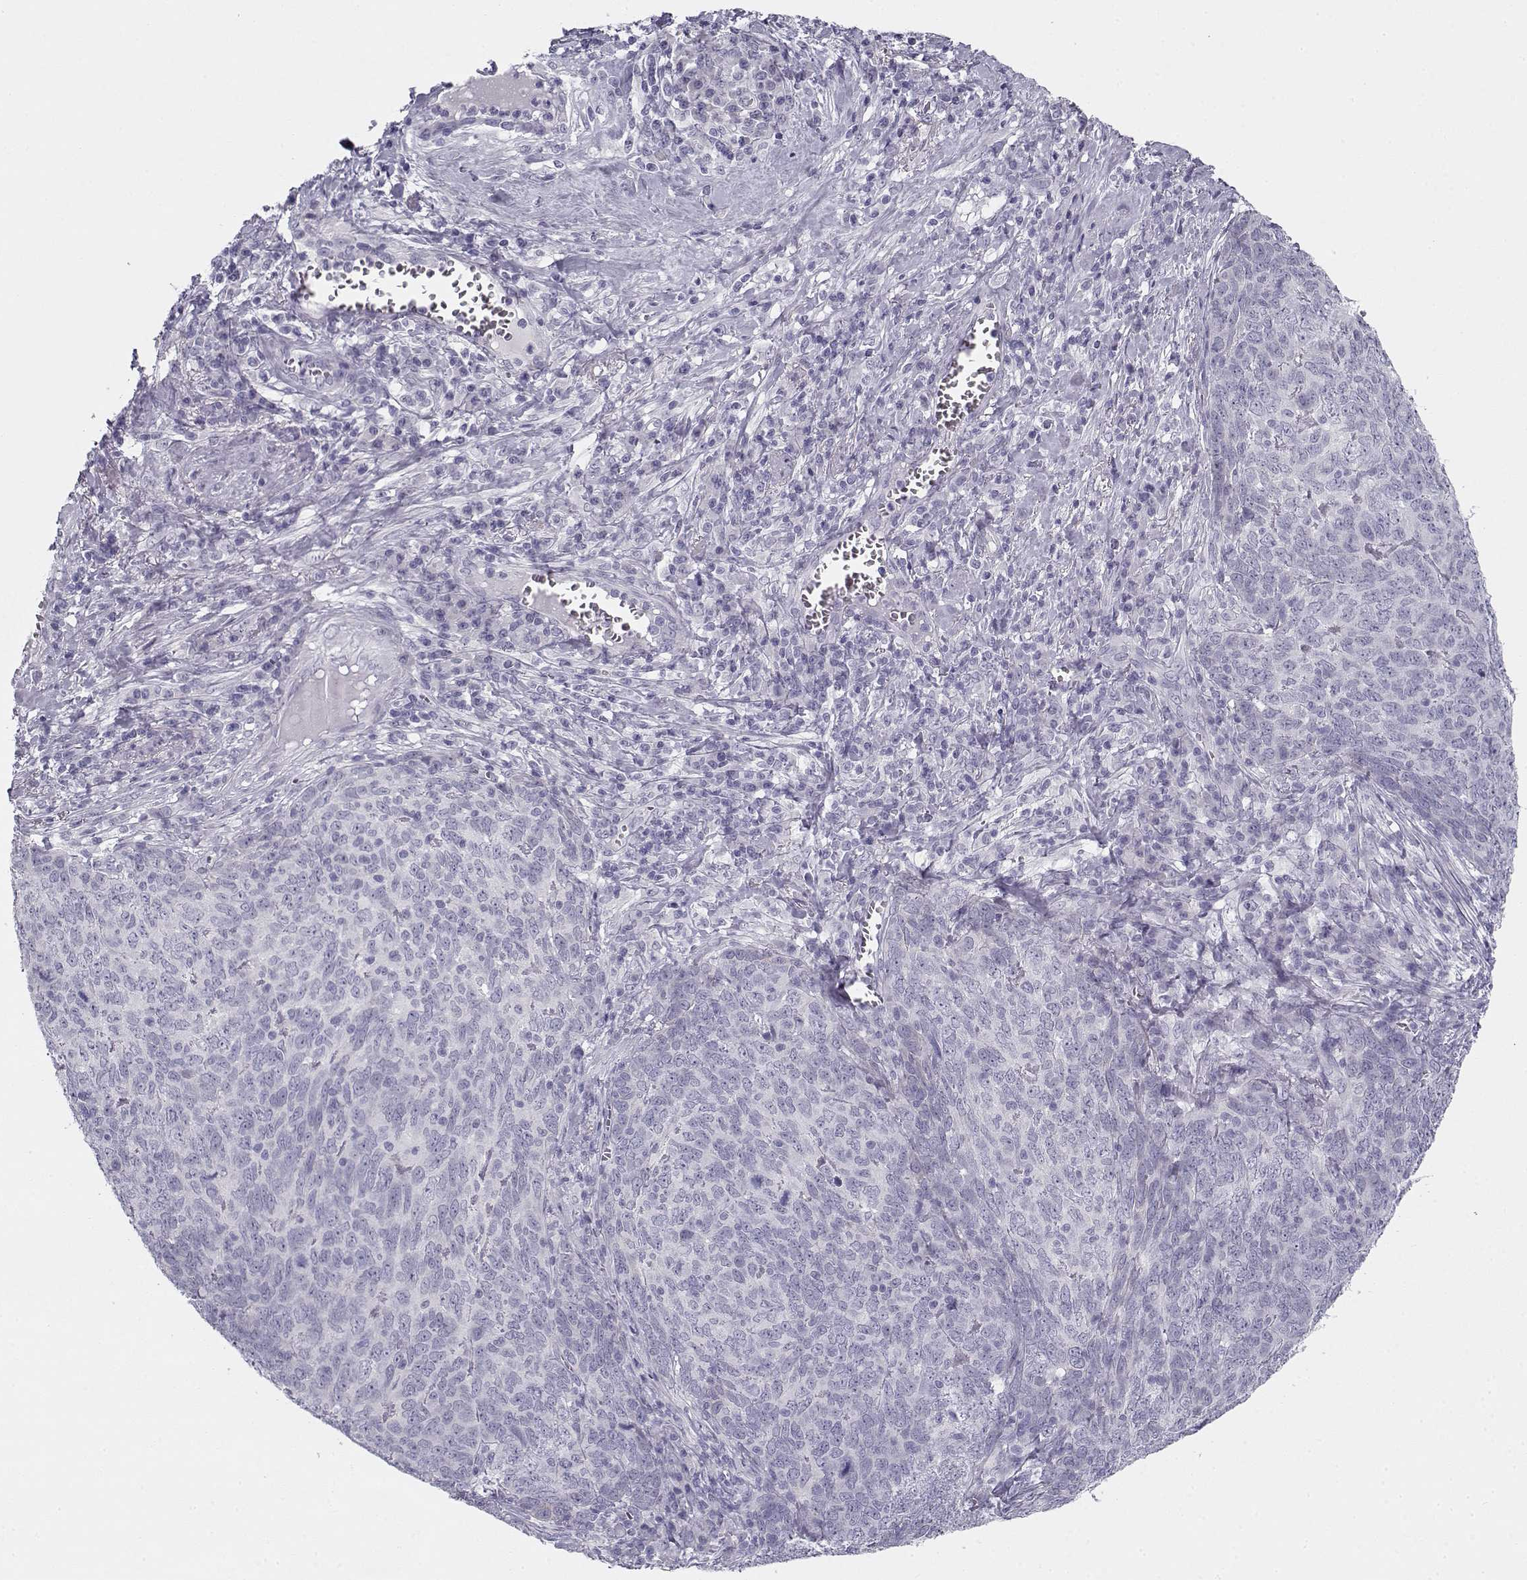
{"staining": {"intensity": "negative", "quantity": "none", "location": "none"}, "tissue": "skin cancer", "cell_type": "Tumor cells", "image_type": "cancer", "snomed": [{"axis": "morphology", "description": "Squamous cell carcinoma, NOS"}, {"axis": "topography", "description": "Skin"}, {"axis": "topography", "description": "Anal"}], "caption": "Immunohistochemistry (IHC) photomicrograph of neoplastic tissue: skin cancer stained with DAB exhibits no significant protein staining in tumor cells. The staining is performed using DAB (3,3'-diaminobenzidine) brown chromogen with nuclei counter-stained in using hematoxylin.", "gene": "CREB3L3", "patient": {"sex": "female", "age": 51}}